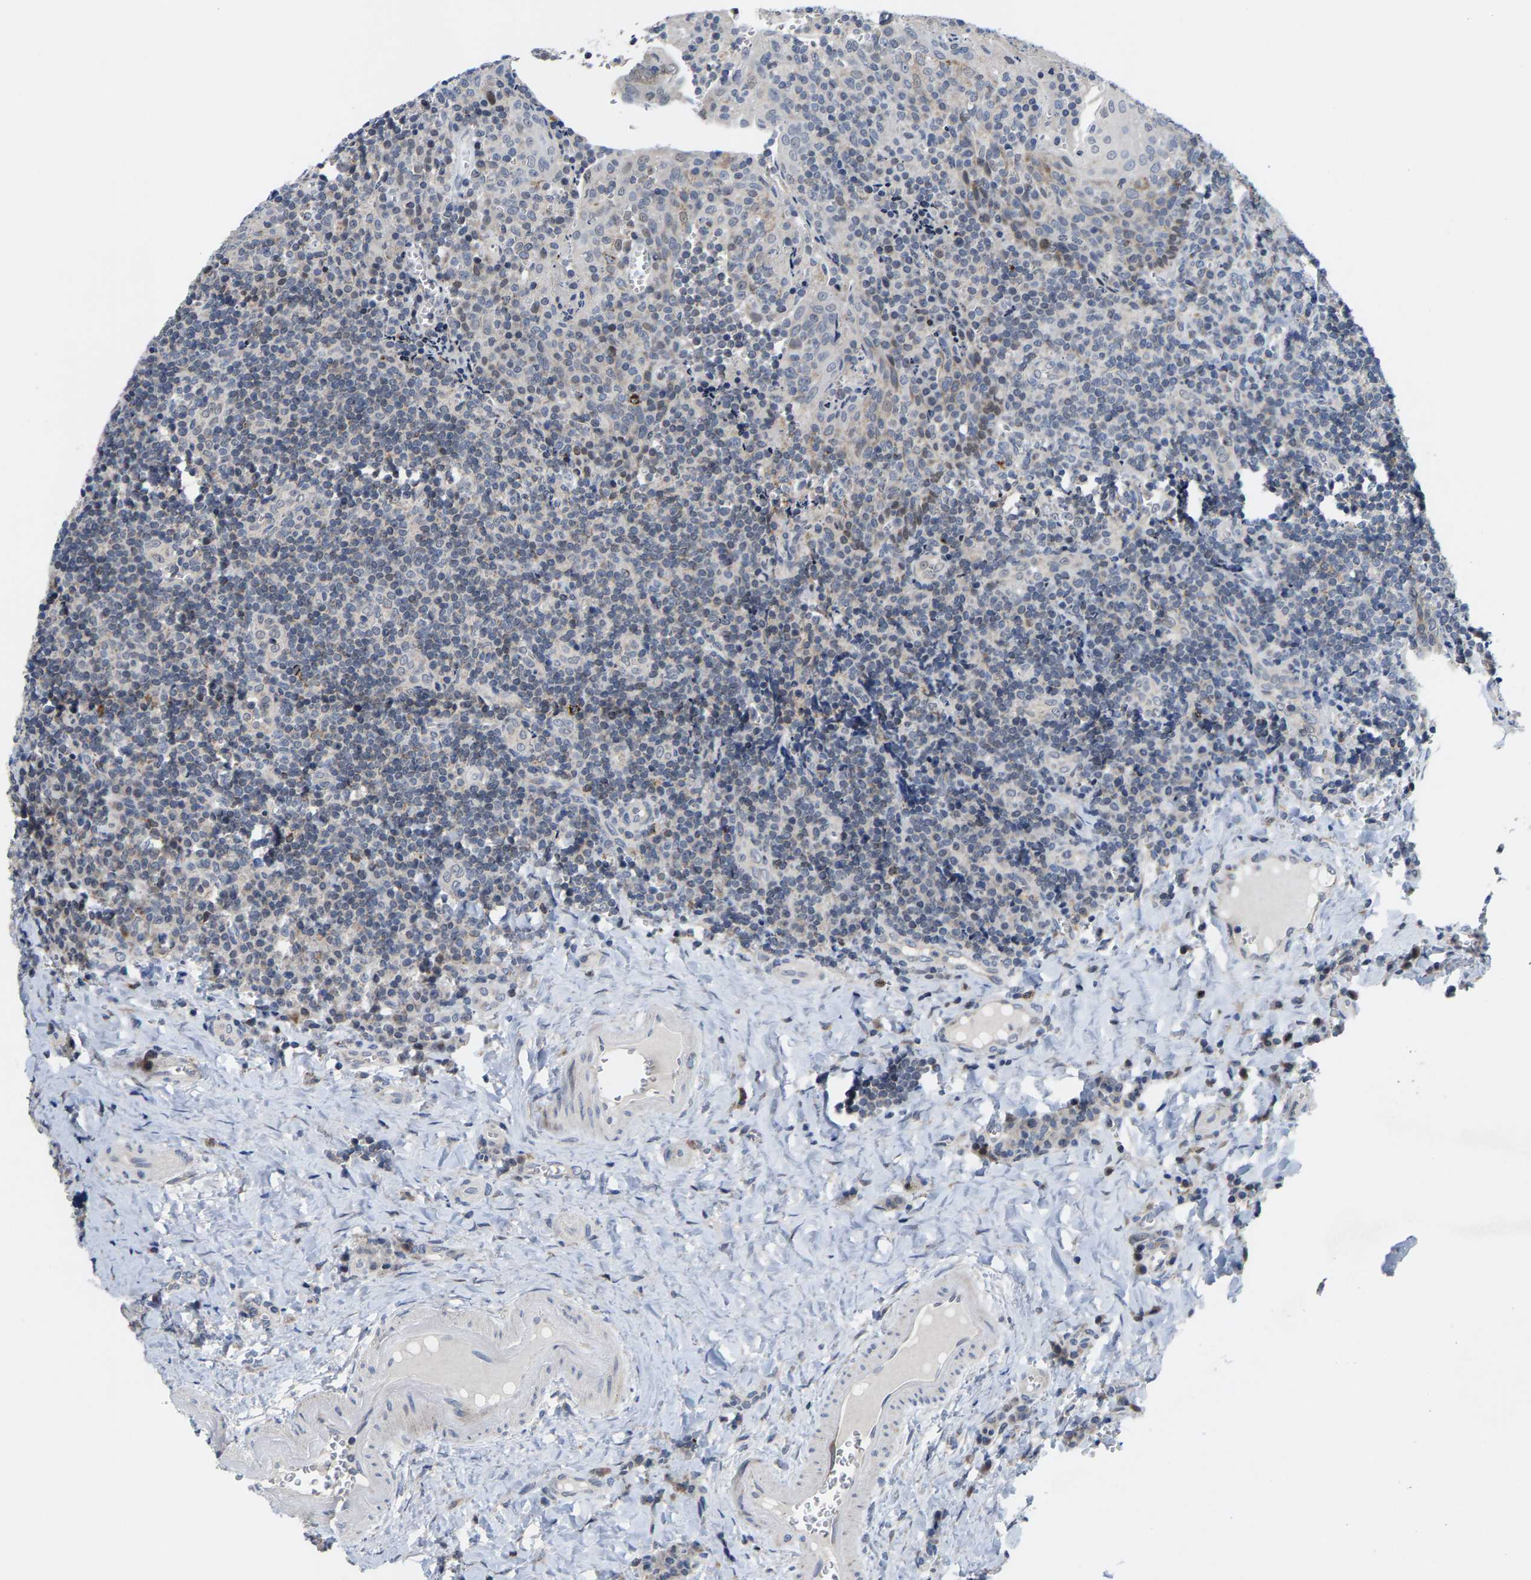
{"staining": {"intensity": "moderate", "quantity": "<25%", "location": "cytoplasmic/membranous"}, "tissue": "tonsil", "cell_type": "Germinal center cells", "image_type": "normal", "snomed": [{"axis": "morphology", "description": "Normal tissue, NOS"}, {"axis": "morphology", "description": "Inflammation, NOS"}, {"axis": "topography", "description": "Tonsil"}], "caption": "Protein expression analysis of benign tonsil reveals moderate cytoplasmic/membranous positivity in about <25% of germinal center cells.", "gene": "TDRKH", "patient": {"sex": "female", "age": 31}}